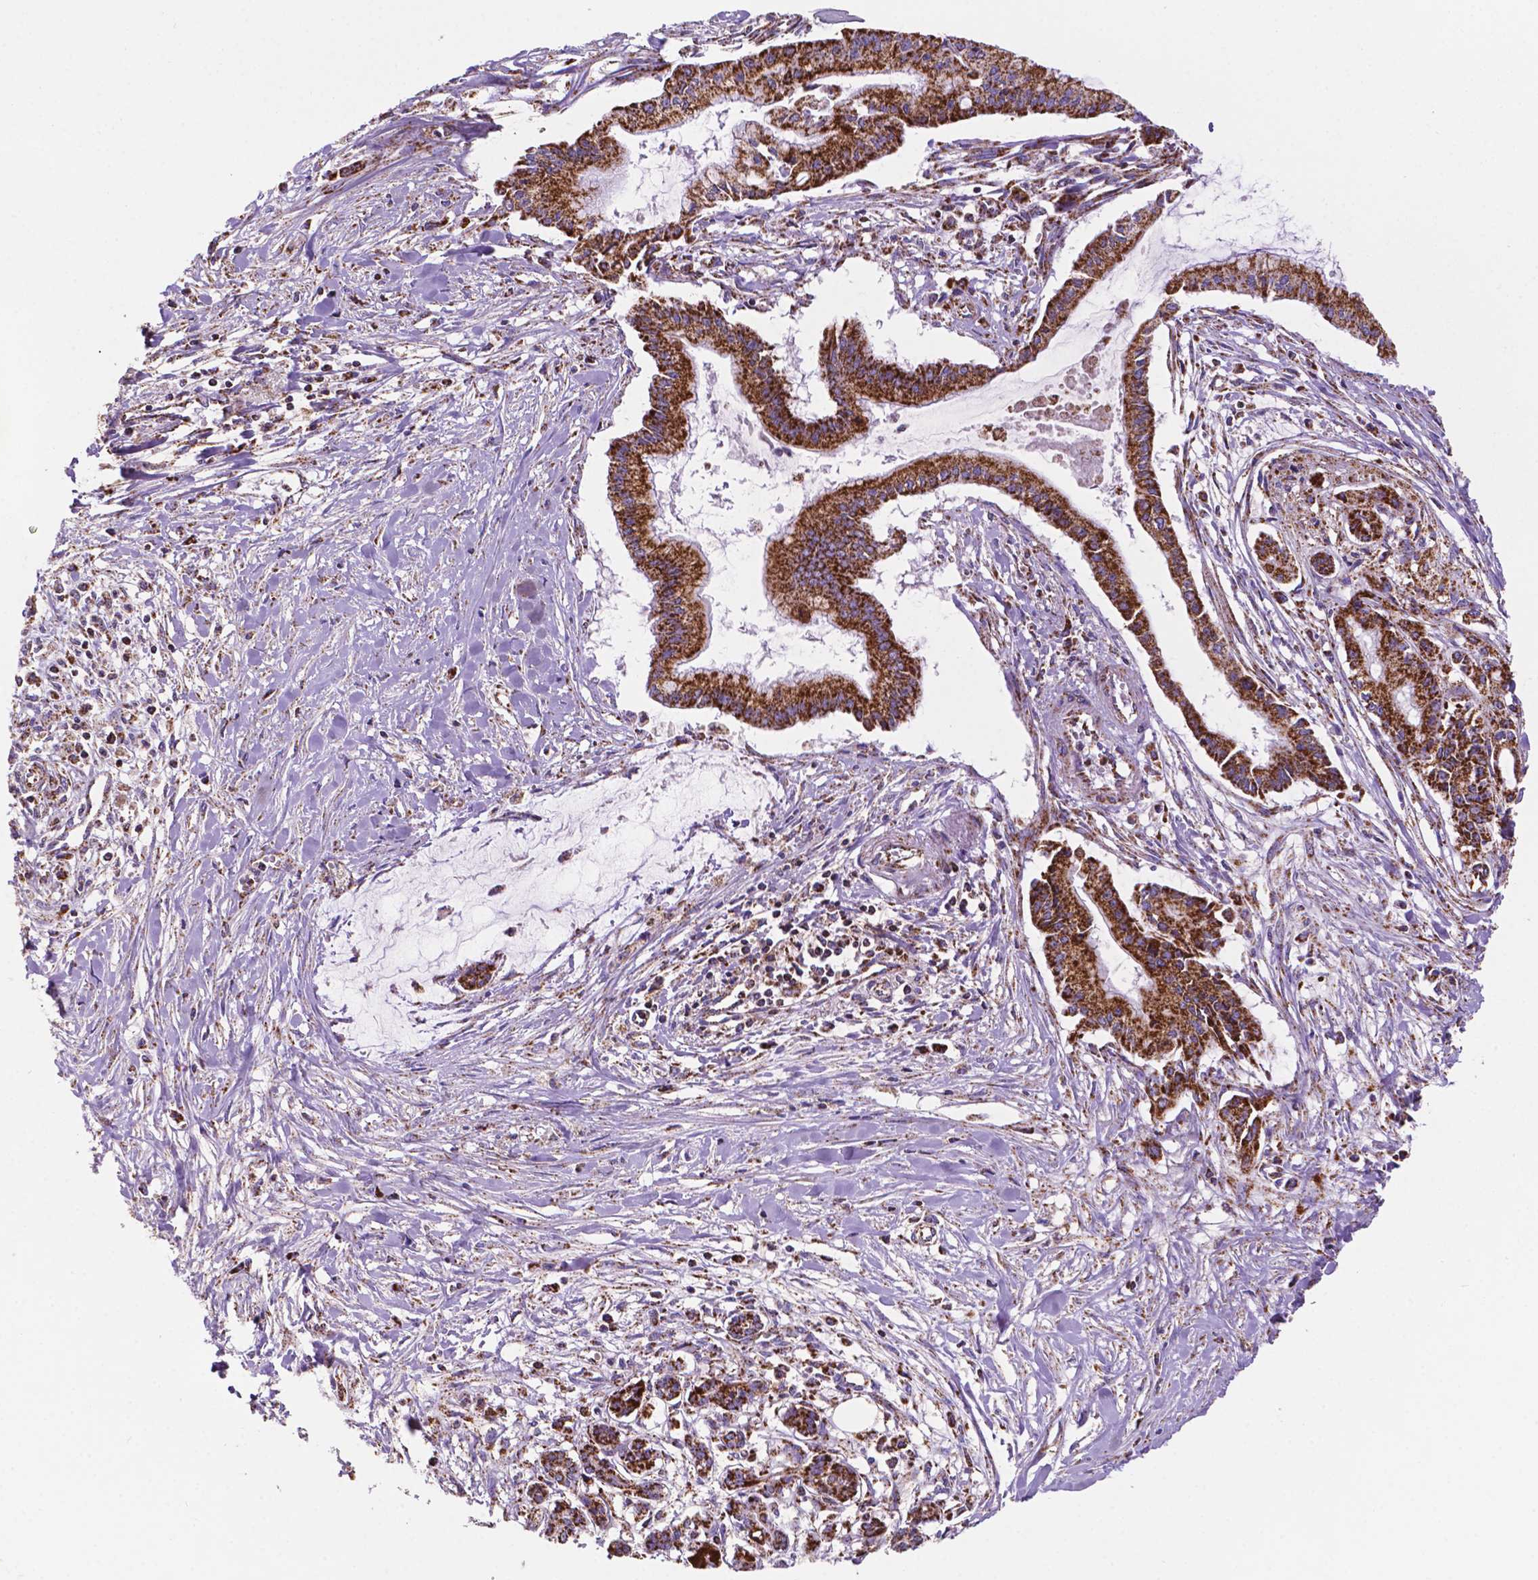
{"staining": {"intensity": "strong", "quantity": ">75%", "location": "cytoplasmic/membranous"}, "tissue": "pancreatic cancer", "cell_type": "Tumor cells", "image_type": "cancer", "snomed": [{"axis": "morphology", "description": "Adenocarcinoma, NOS"}, {"axis": "topography", "description": "Pancreas"}], "caption": "Brown immunohistochemical staining in pancreatic cancer shows strong cytoplasmic/membranous expression in approximately >75% of tumor cells.", "gene": "HSPD1", "patient": {"sex": "male", "age": 48}}